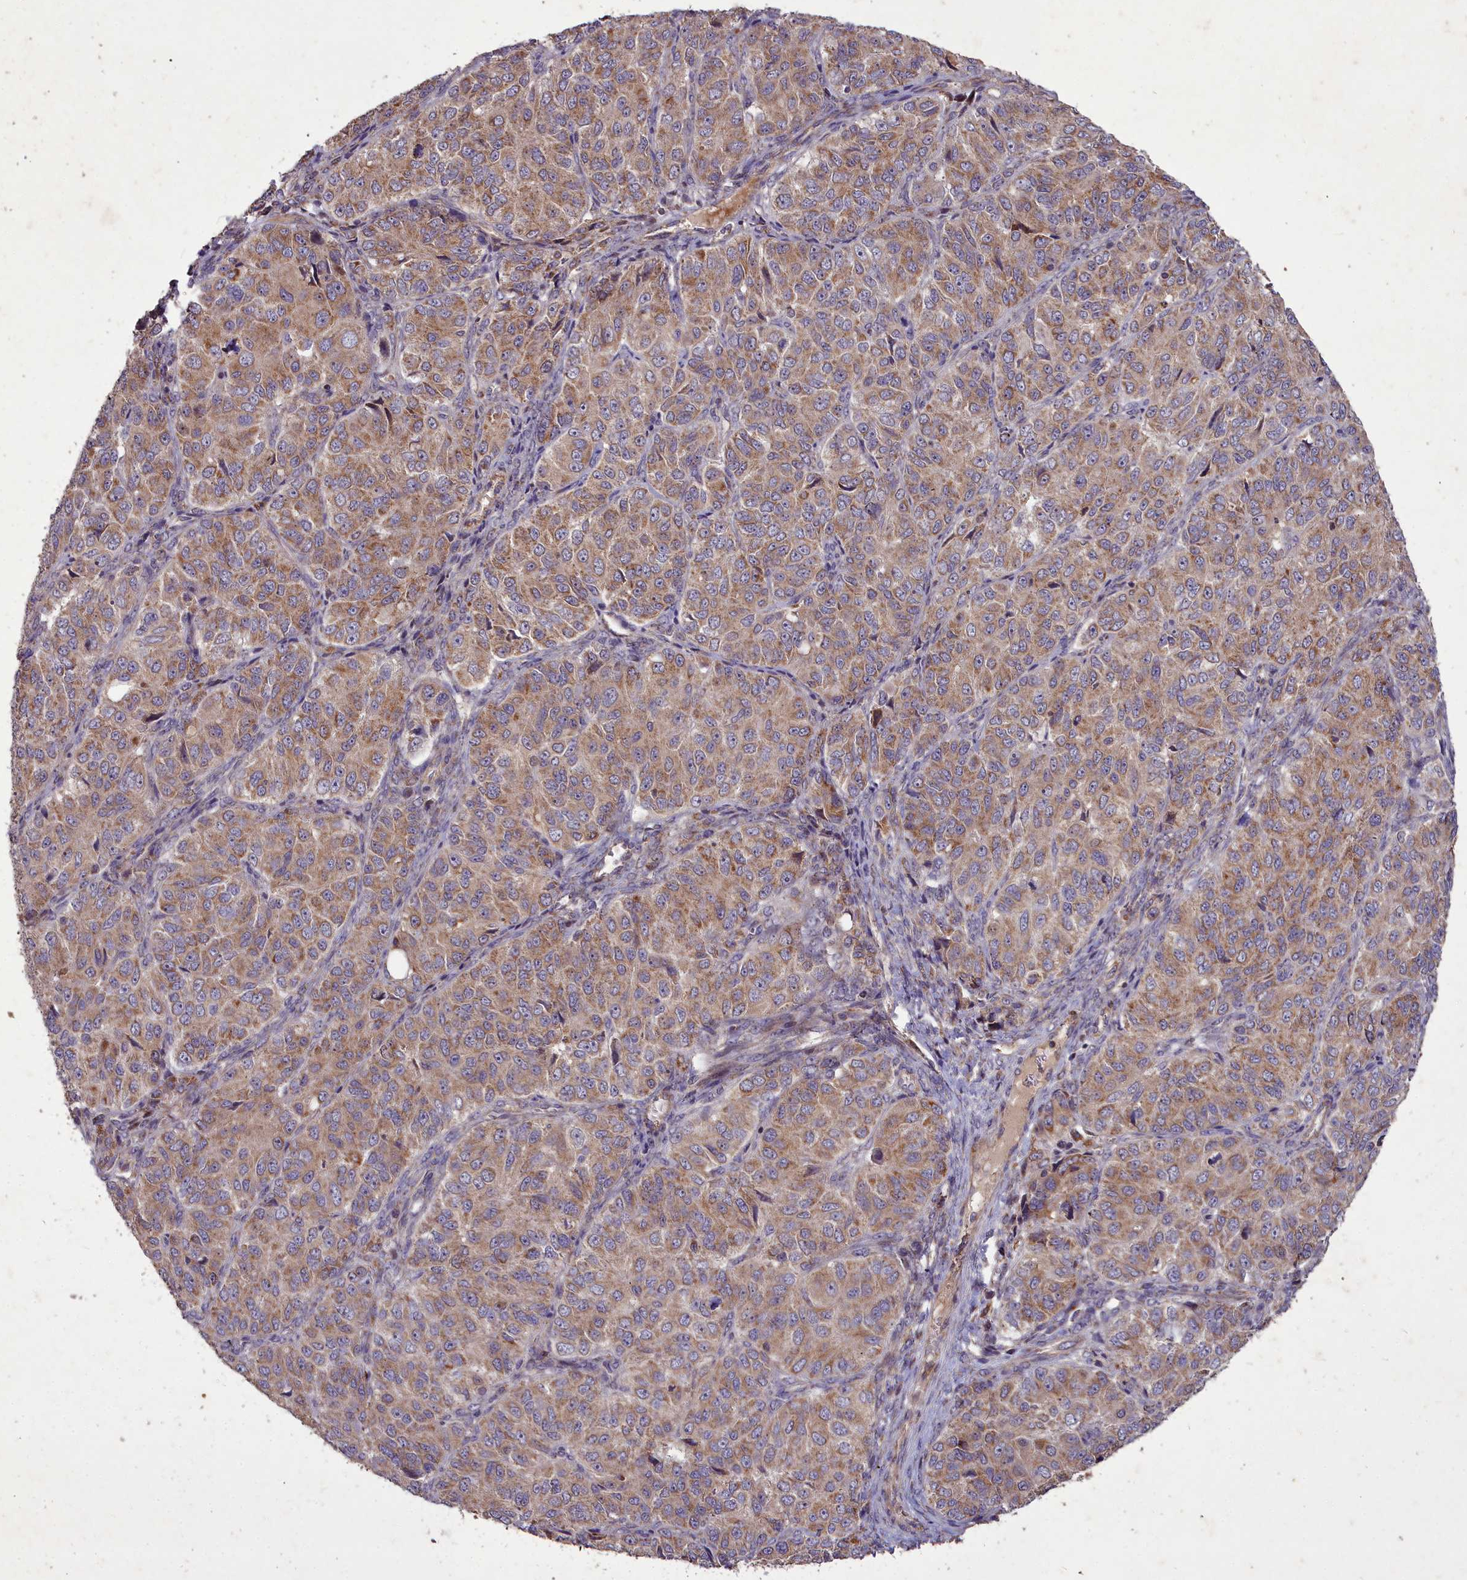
{"staining": {"intensity": "moderate", "quantity": ">75%", "location": "cytoplasmic/membranous"}, "tissue": "ovarian cancer", "cell_type": "Tumor cells", "image_type": "cancer", "snomed": [{"axis": "morphology", "description": "Carcinoma, endometroid"}, {"axis": "topography", "description": "Ovary"}], "caption": "This image reveals endometroid carcinoma (ovarian) stained with IHC to label a protein in brown. The cytoplasmic/membranous of tumor cells show moderate positivity for the protein. Nuclei are counter-stained blue.", "gene": "COX11", "patient": {"sex": "female", "age": 51}}